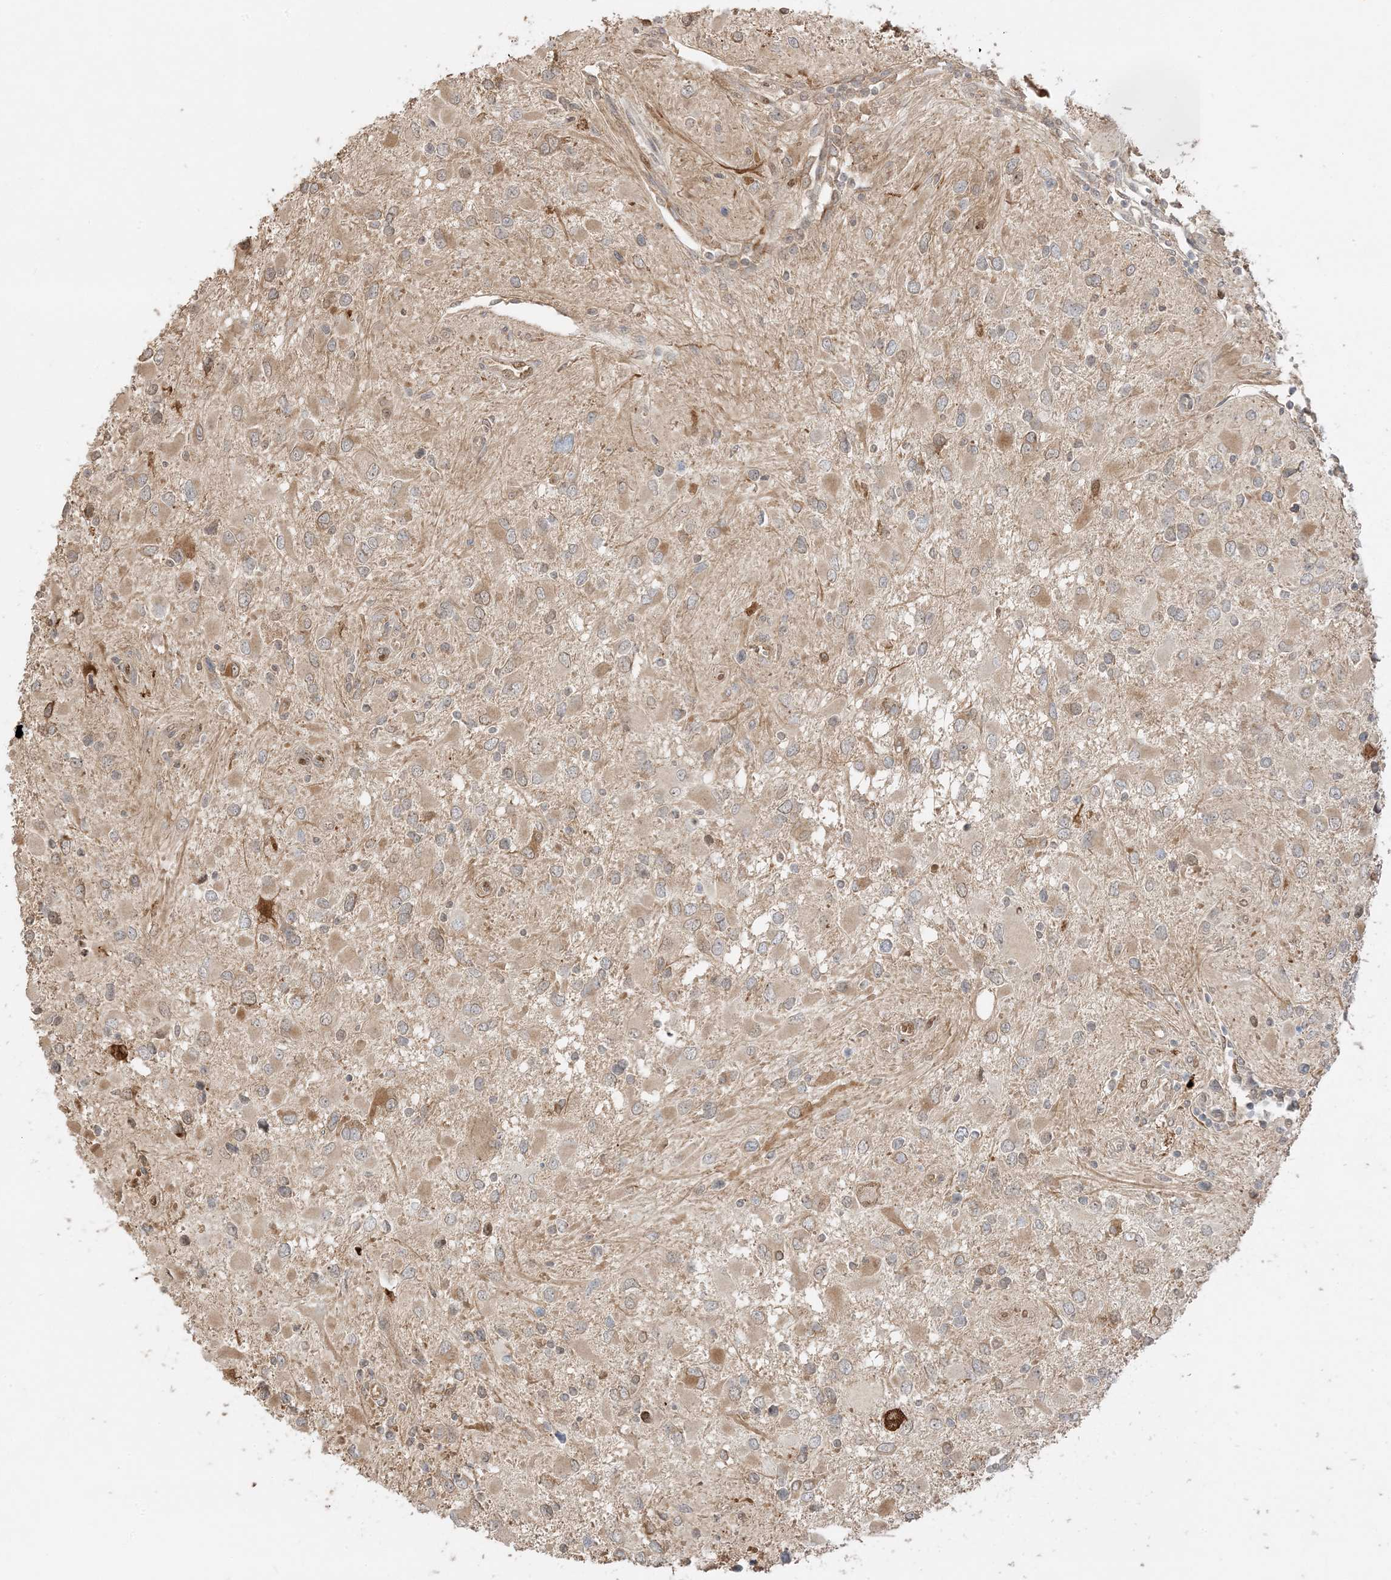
{"staining": {"intensity": "weak", "quantity": "<25%", "location": "cytoplasmic/membranous"}, "tissue": "glioma", "cell_type": "Tumor cells", "image_type": "cancer", "snomed": [{"axis": "morphology", "description": "Glioma, malignant, High grade"}, {"axis": "topography", "description": "Brain"}], "caption": "Glioma stained for a protein using IHC displays no staining tumor cells.", "gene": "ZBTB41", "patient": {"sex": "male", "age": 53}}